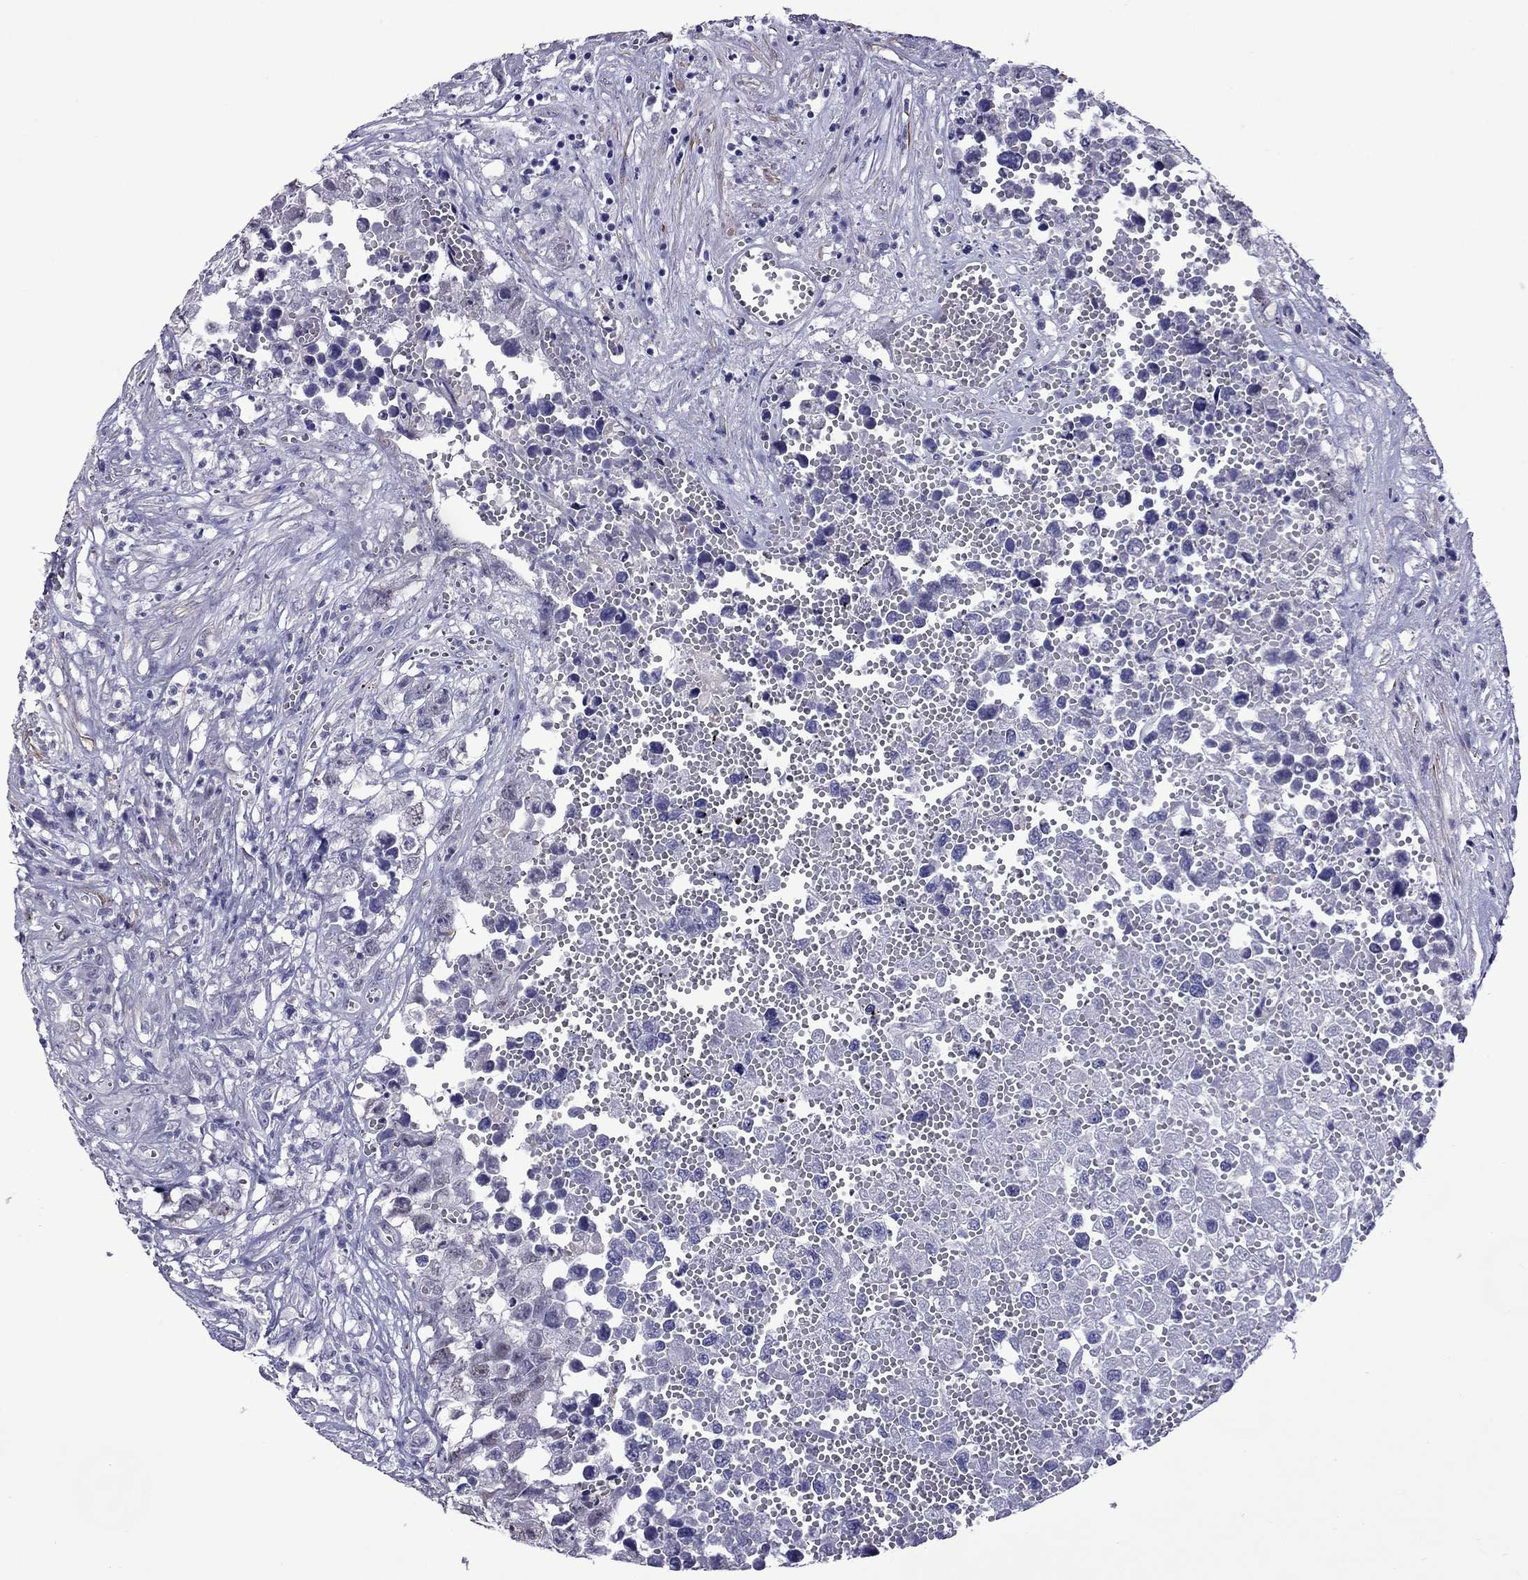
{"staining": {"intensity": "negative", "quantity": "none", "location": "none"}, "tissue": "testis cancer", "cell_type": "Tumor cells", "image_type": "cancer", "snomed": [{"axis": "morphology", "description": "Seminoma, NOS"}, {"axis": "morphology", "description": "Carcinoma, Embryonal, NOS"}, {"axis": "topography", "description": "Testis"}], "caption": "Micrograph shows no protein expression in tumor cells of testis cancer (embryonal carcinoma) tissue.", "gene": "CHRNA5", "patient": {"sex": "male", "age": 22}}